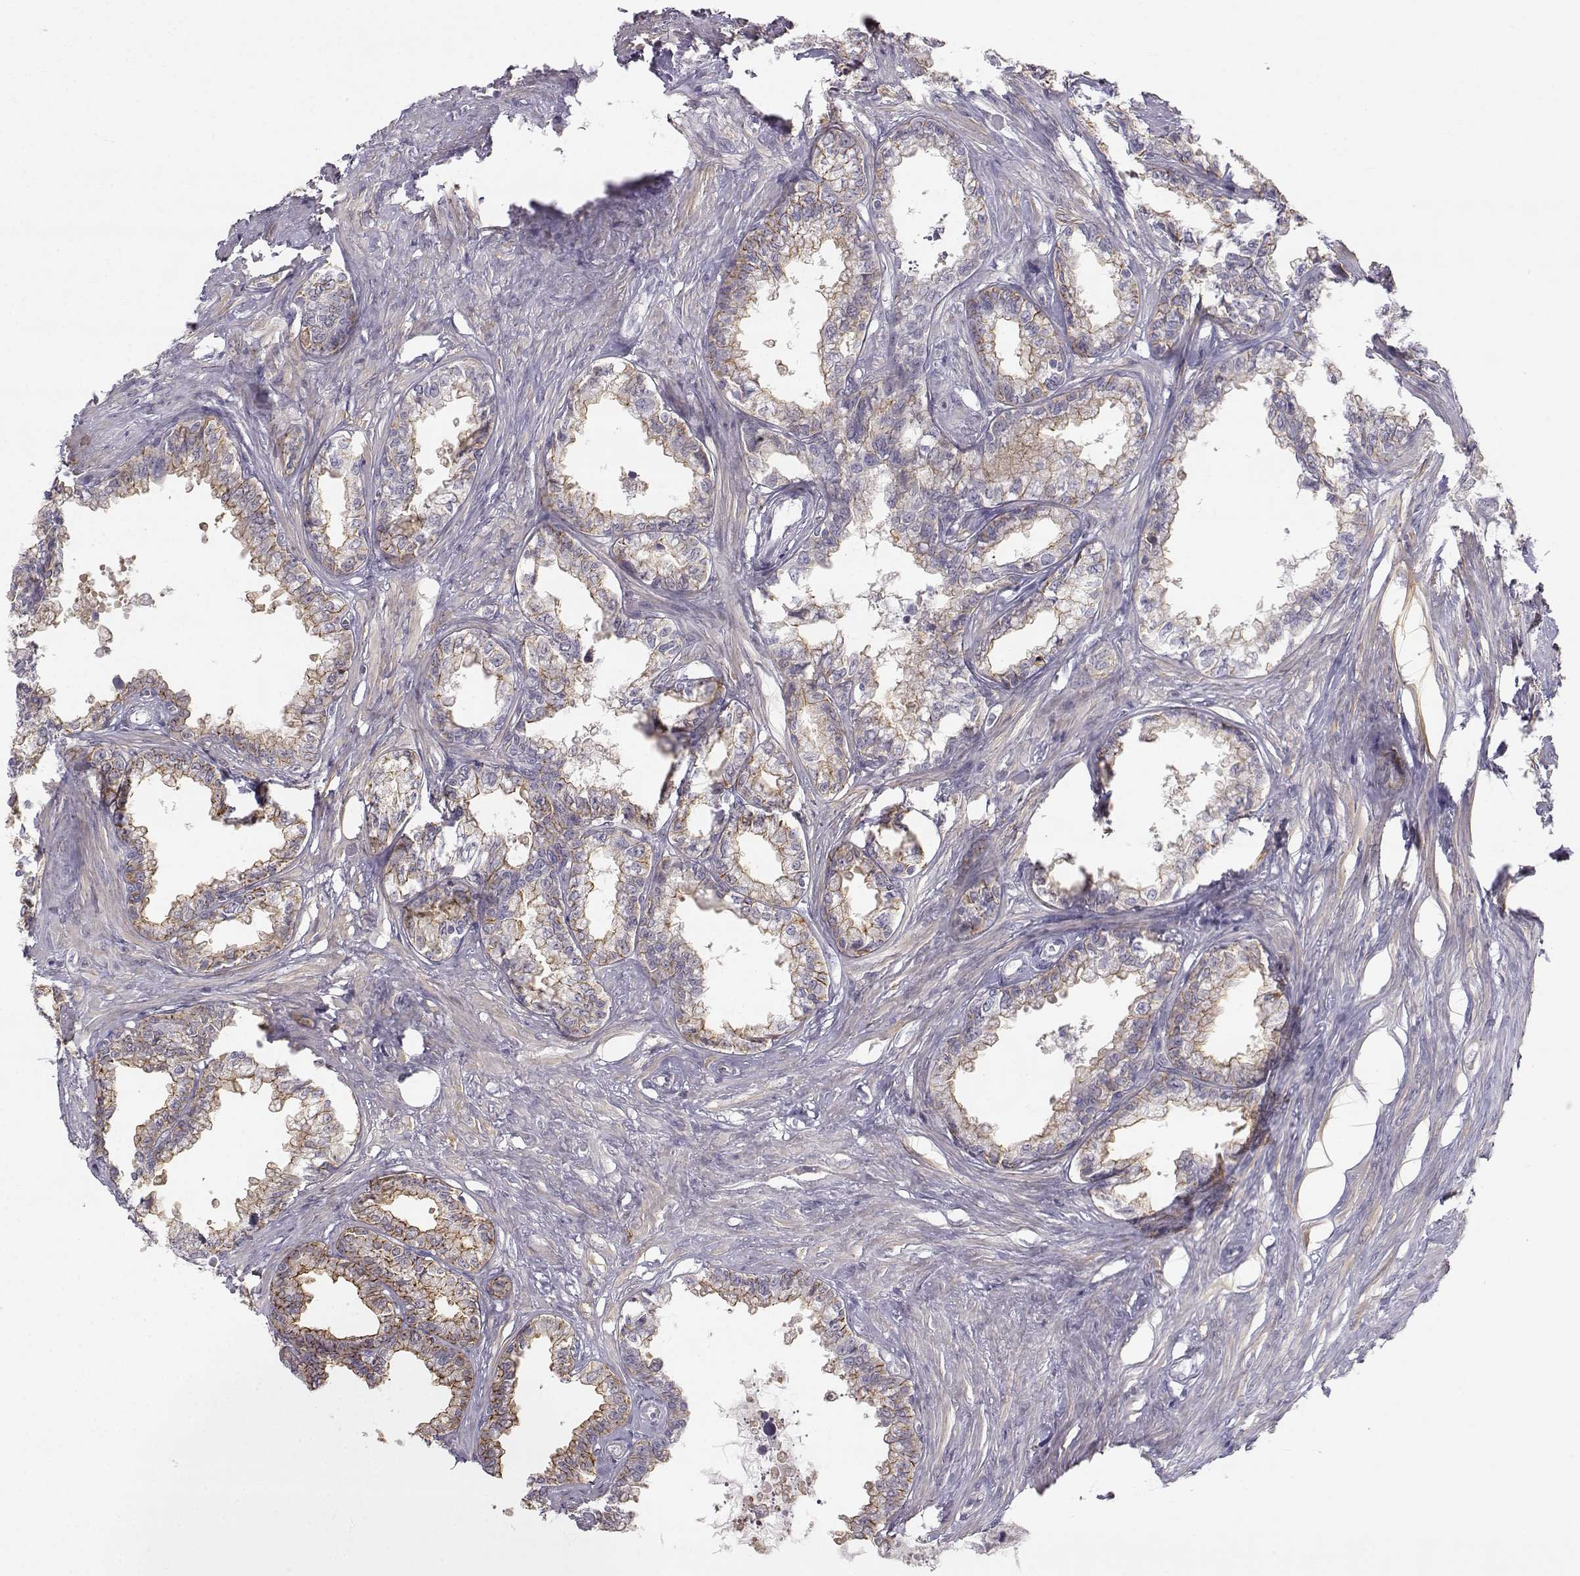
{"staining": {"intensity": "moderate", "quantity": "25%-75%", "location": "cytoplasmic/membranous"}, "tissue": "seminal vesicle", "cell_type": "Glandular cells", "image_type": "normal", "snomed": [{"axis": "morphology", "description": "Normal tissue, NOS"}, {"axis": "morphology", "description": "Urothelial carcinoma, NOS"}, {"axis": "topography", "description": "Urinary bladder"}, {"axis": "topography", "description": "Seminal veicle"}], "caption": "High-magnification brightfield microscopy of unremarkable seminal vesicle stained with DAB (3,3'-diaminobenzidine) (brown) and counterstained with hematoxylin (blue). glandular cells exhibit moderate cytoplasmic/membranous expression is present in approximately25%-75% of cells. (DAB IHC, brown staining for protein, blue staining for nuclei).", "gene": "ZNF185", "patient": {"sex": "male", "age": 76}}